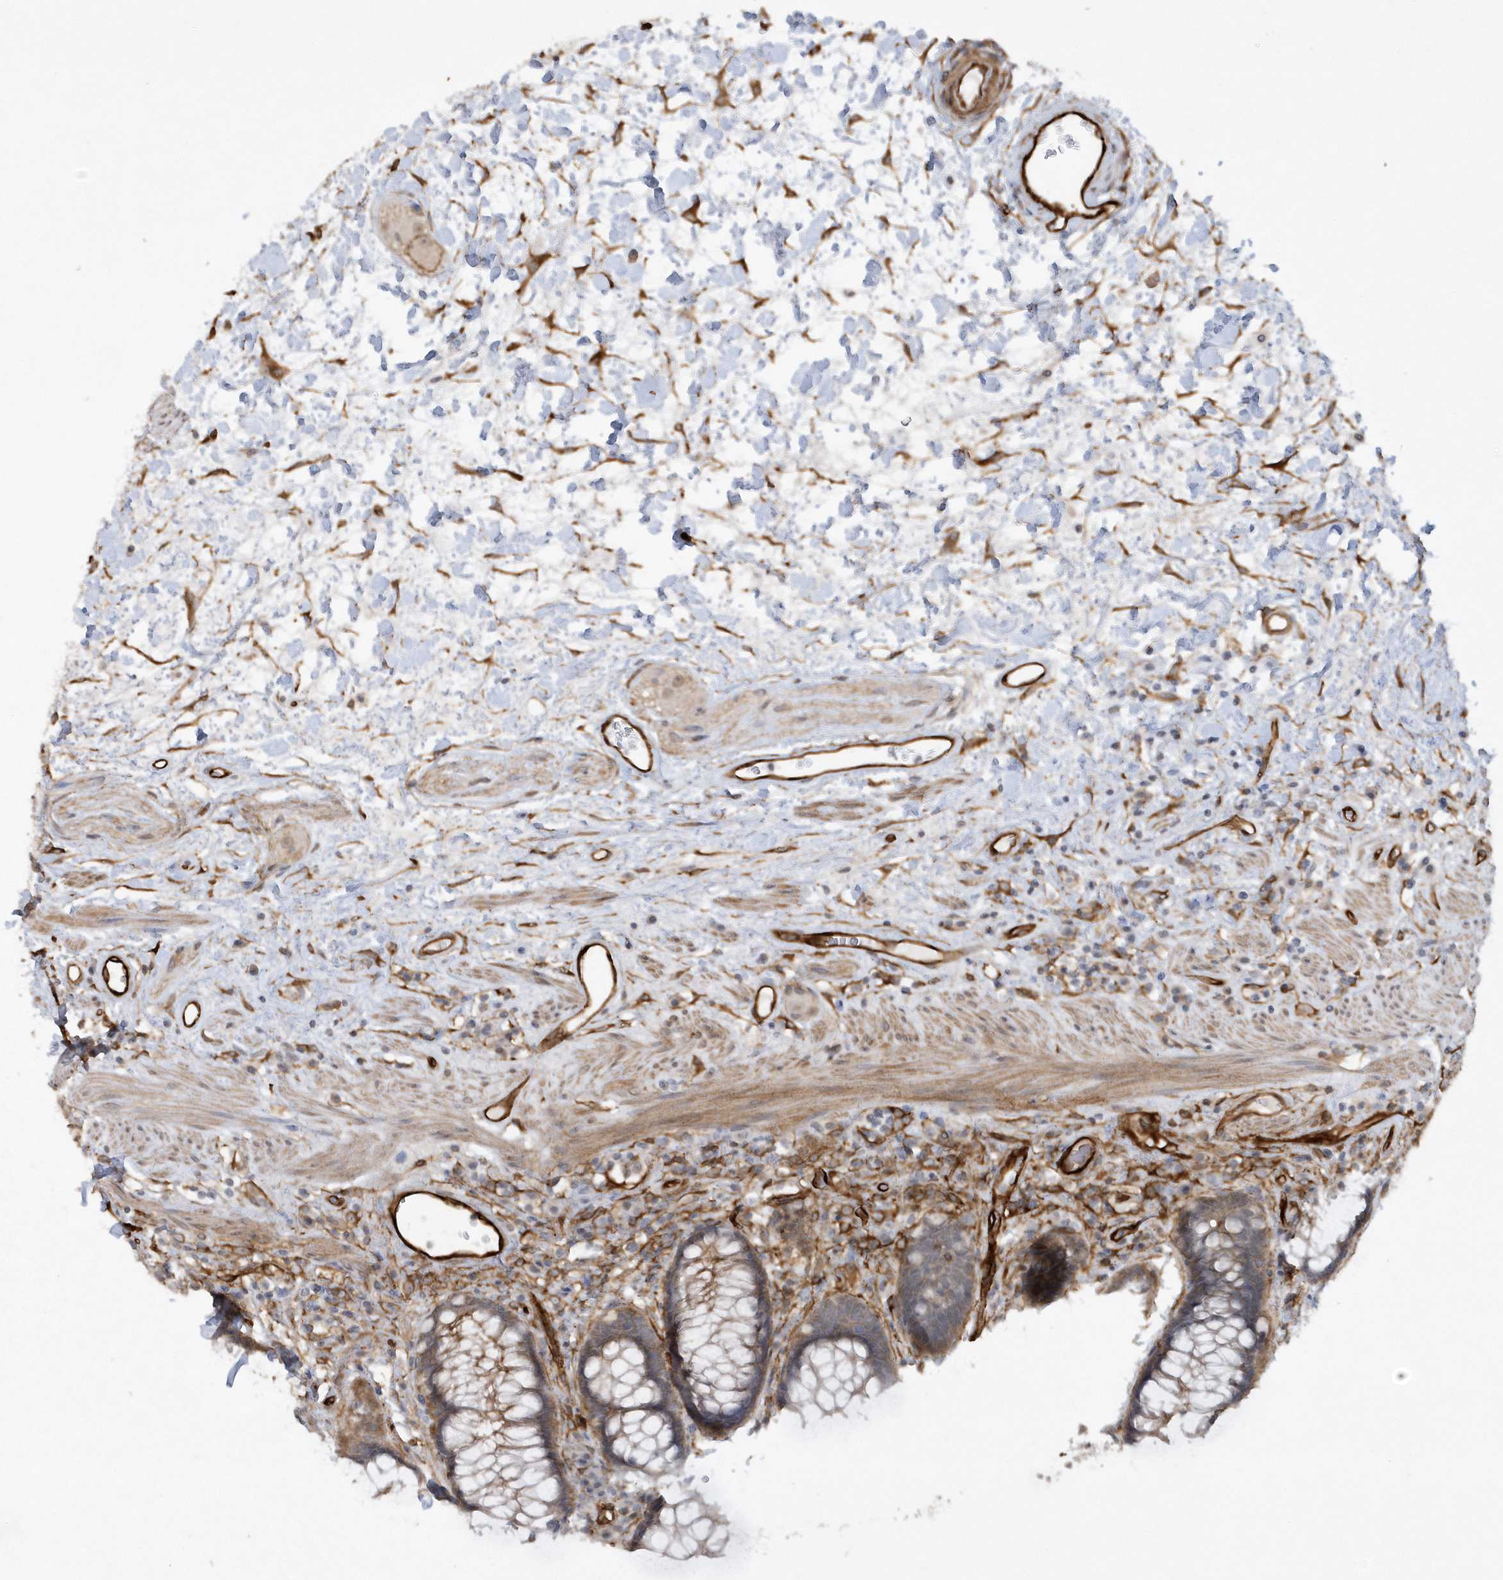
{"staining": {"intensity": "moderate", "quantity": ">75%", "location": "cytoplasmic/membranous"}, "tissue": "rectum", "cell_type": "Glandular cells", "image_type": "normal", "snomed": [{"axis": "morphology", "description": "Normal tissue, NOS"}, {"axis": "topography", "description": "Rectum"}], "caption": "IHC staining of benign rectum, which demonstrates medium levels of moderate cytoplasmic/membranous expression in about >75% of glandular cells indicating moderate cytoplasmic/membranous protein positivity. The staining was performed using DAB (brown) for protein detection and nuclei were counterstained in hematoxylin (blue).", "gene": "RAI14", "patient": {"sex": "male", "age": 64}}